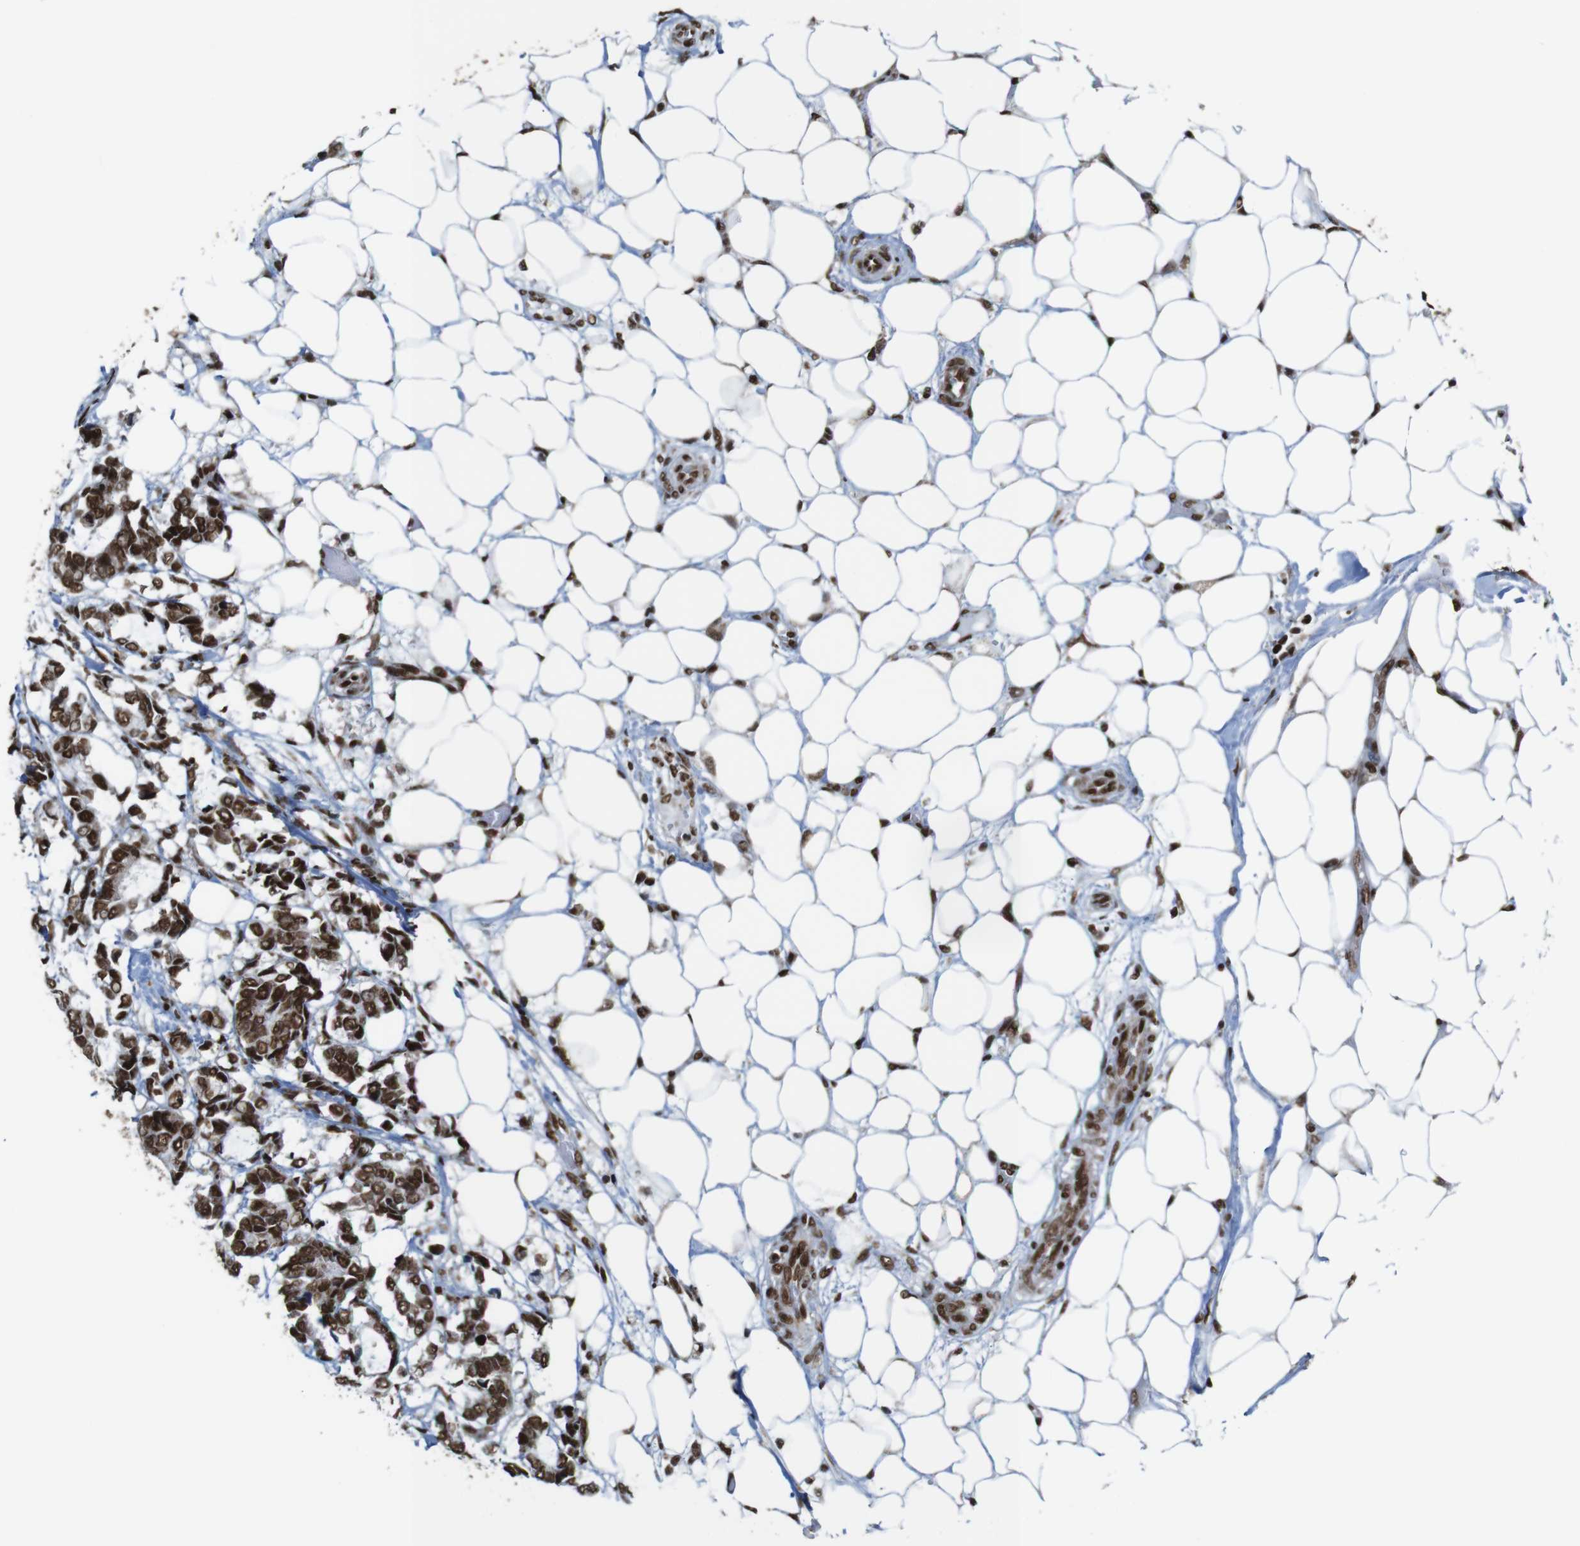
{"staining": {"intensity": "strong", "quantity": ">75%", "location": "nuclear"}, "tissue": "breast cancer", "cell_type": "Tumor cells", "image_type": "cancer", "snomed": [{"axis": "morphology", "description": "Duct carcinoma"}, {"axis": "topography", "description": "Breast"}], "caption": "Protein expression analysis of human breast cancer reveals strong nuclear positivity in about >75% of tumor cells.", "gene": "ROMO1", "patient": {"sex": "female", "age": 87}}